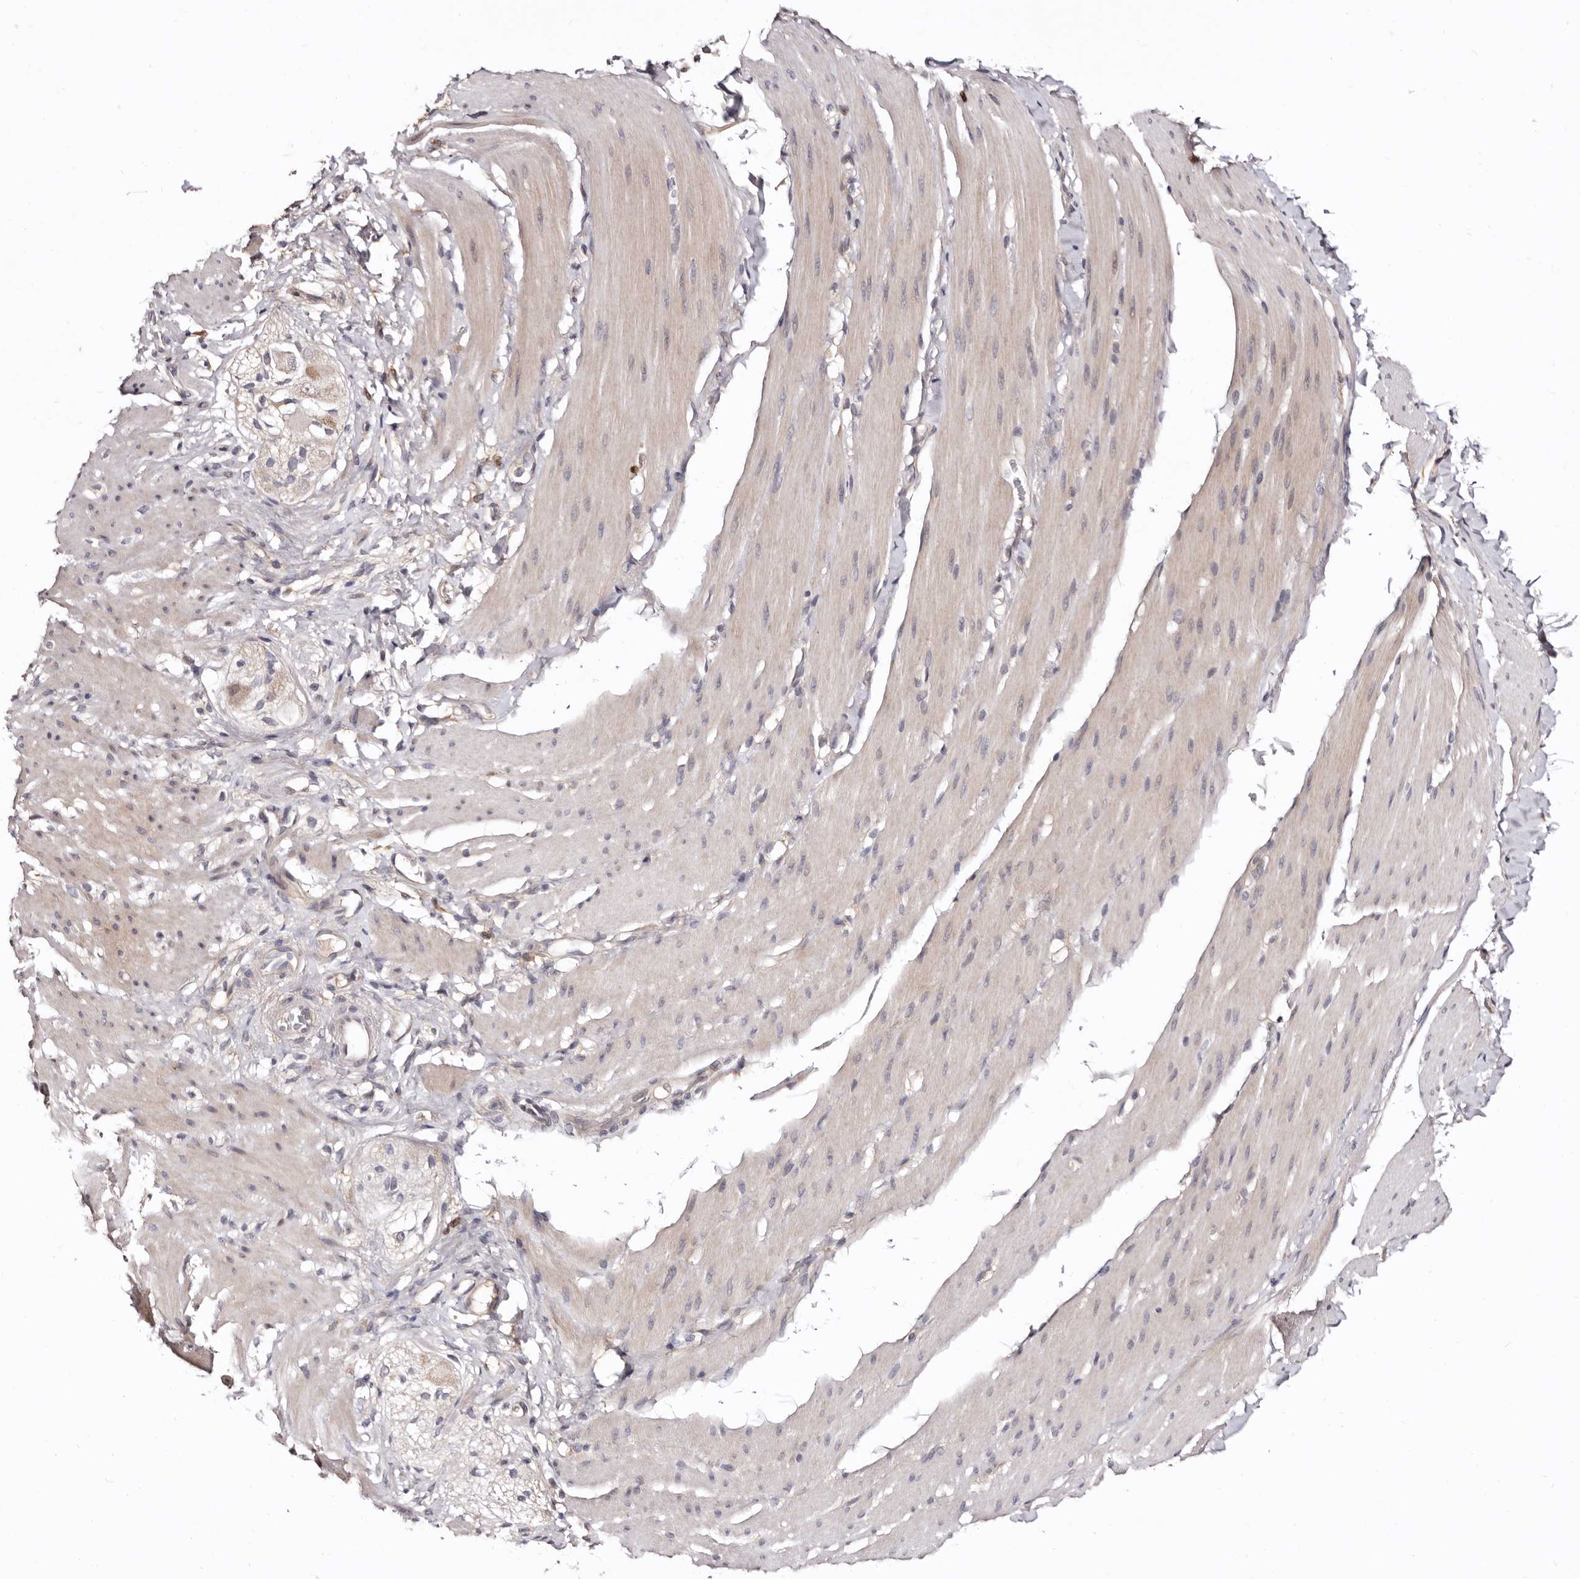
{"staining": {"intensity": "weak", "quantity": "<25%", "location": "cytoplasmic/membranous"}, "tissue": "smooth muscle", "cell_type": "Smooth muscle cells", "image_type": "normal", "snomed": [{"axis": "morphology", "description": "Normal tissue, NOS"}, {"axis": "topography", "description": "Smooth muscle"}, {"axis": "topography", "description": "Small intestine"}], "caption": "This is an immunohistochemistry (IHC) image of benign smooth muscle. There is no positivity in smooth muscle cells.", "gene": "CDCA8", "patient": {"sex": "female", "age": 84}}